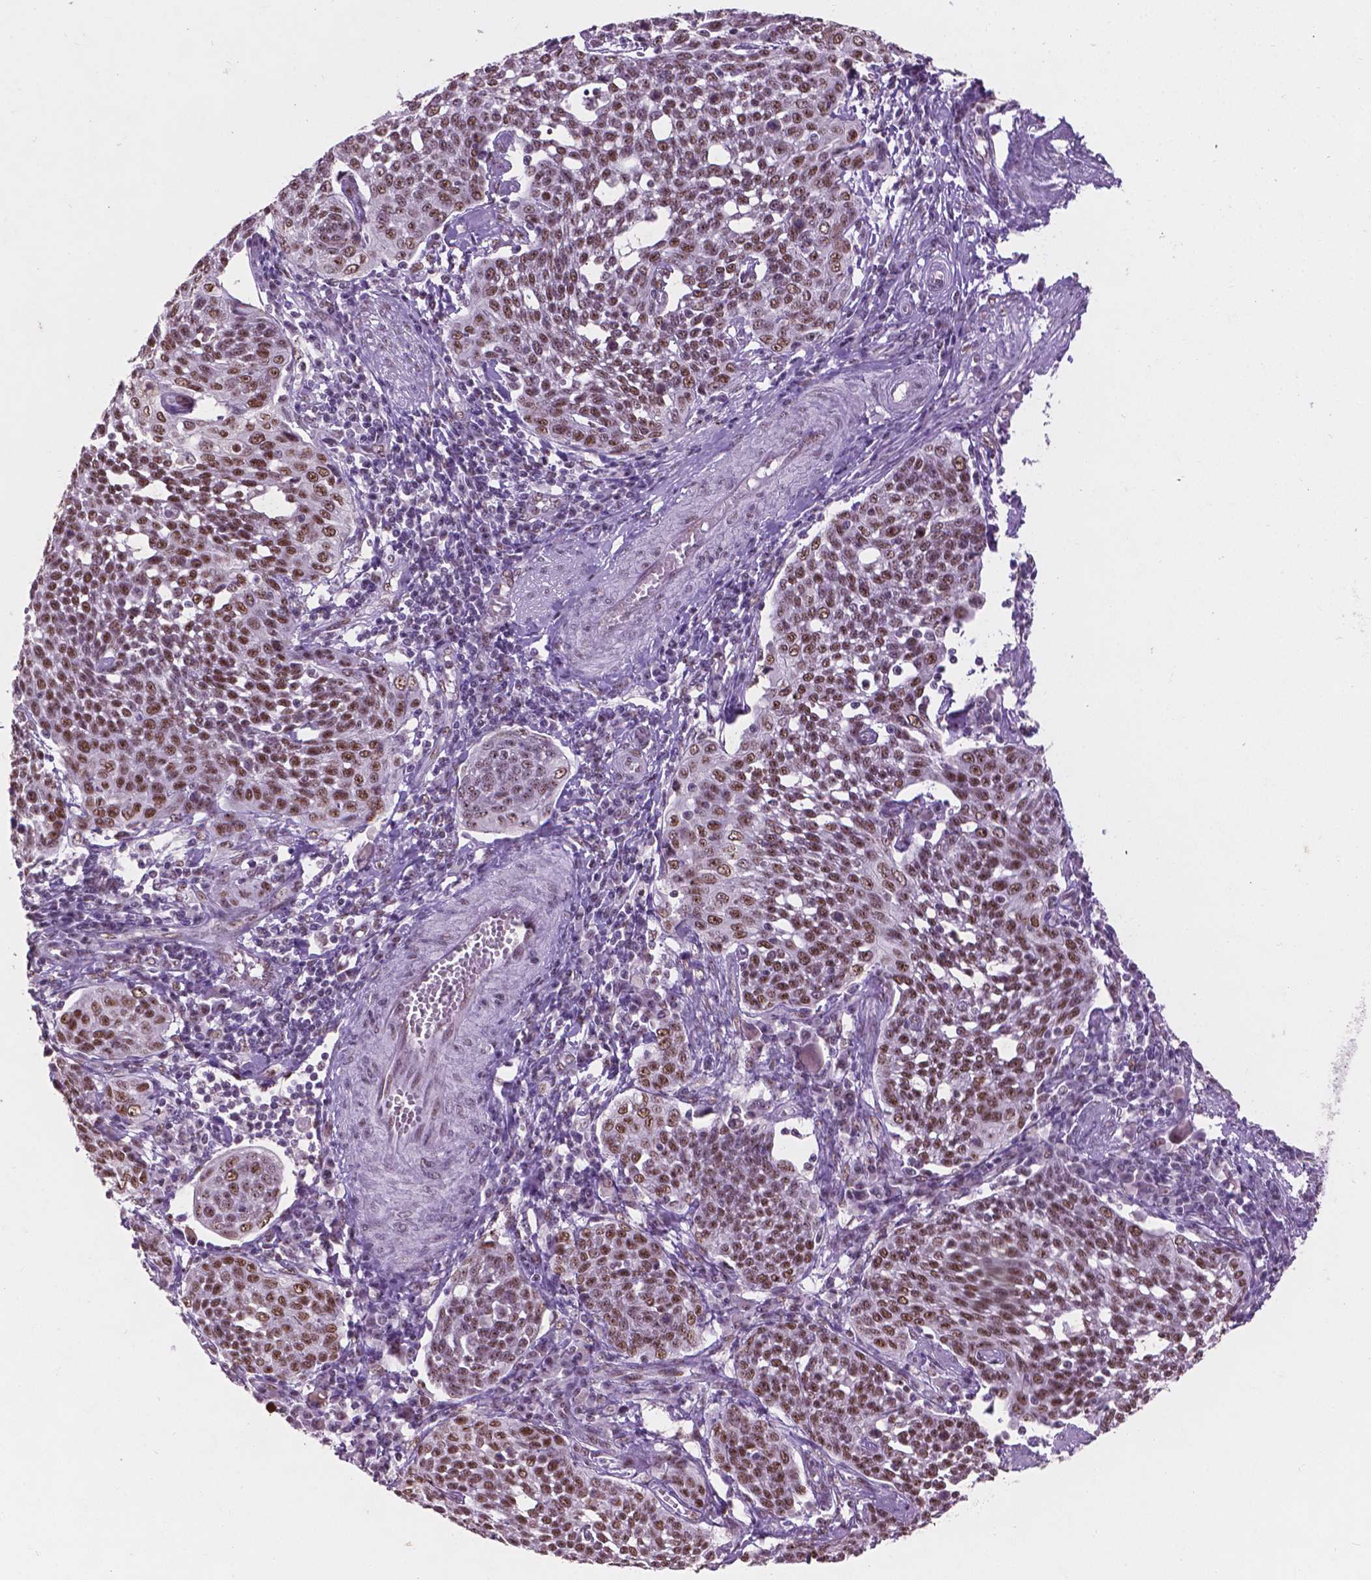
{"staining": {"intensity": "moderate", "quantity": "25%-75%", "location": "nuclear"}, "tissue": "cervical cancer", "cell_type": "Tumor cells", "image_type": "cancer", "snomed": [{"axis": "morphology", "description": "Squamous cell carcinoma, NOS"}, {"axis": "topography", "description": "Cervix"}], "caption": "Moderate nuclear staining is present in about 25%-75% of tumor cells in squamous cell carcinoma (cervical).", "gene": "COIL", "patient": {"sex": "female", "age": 34}}